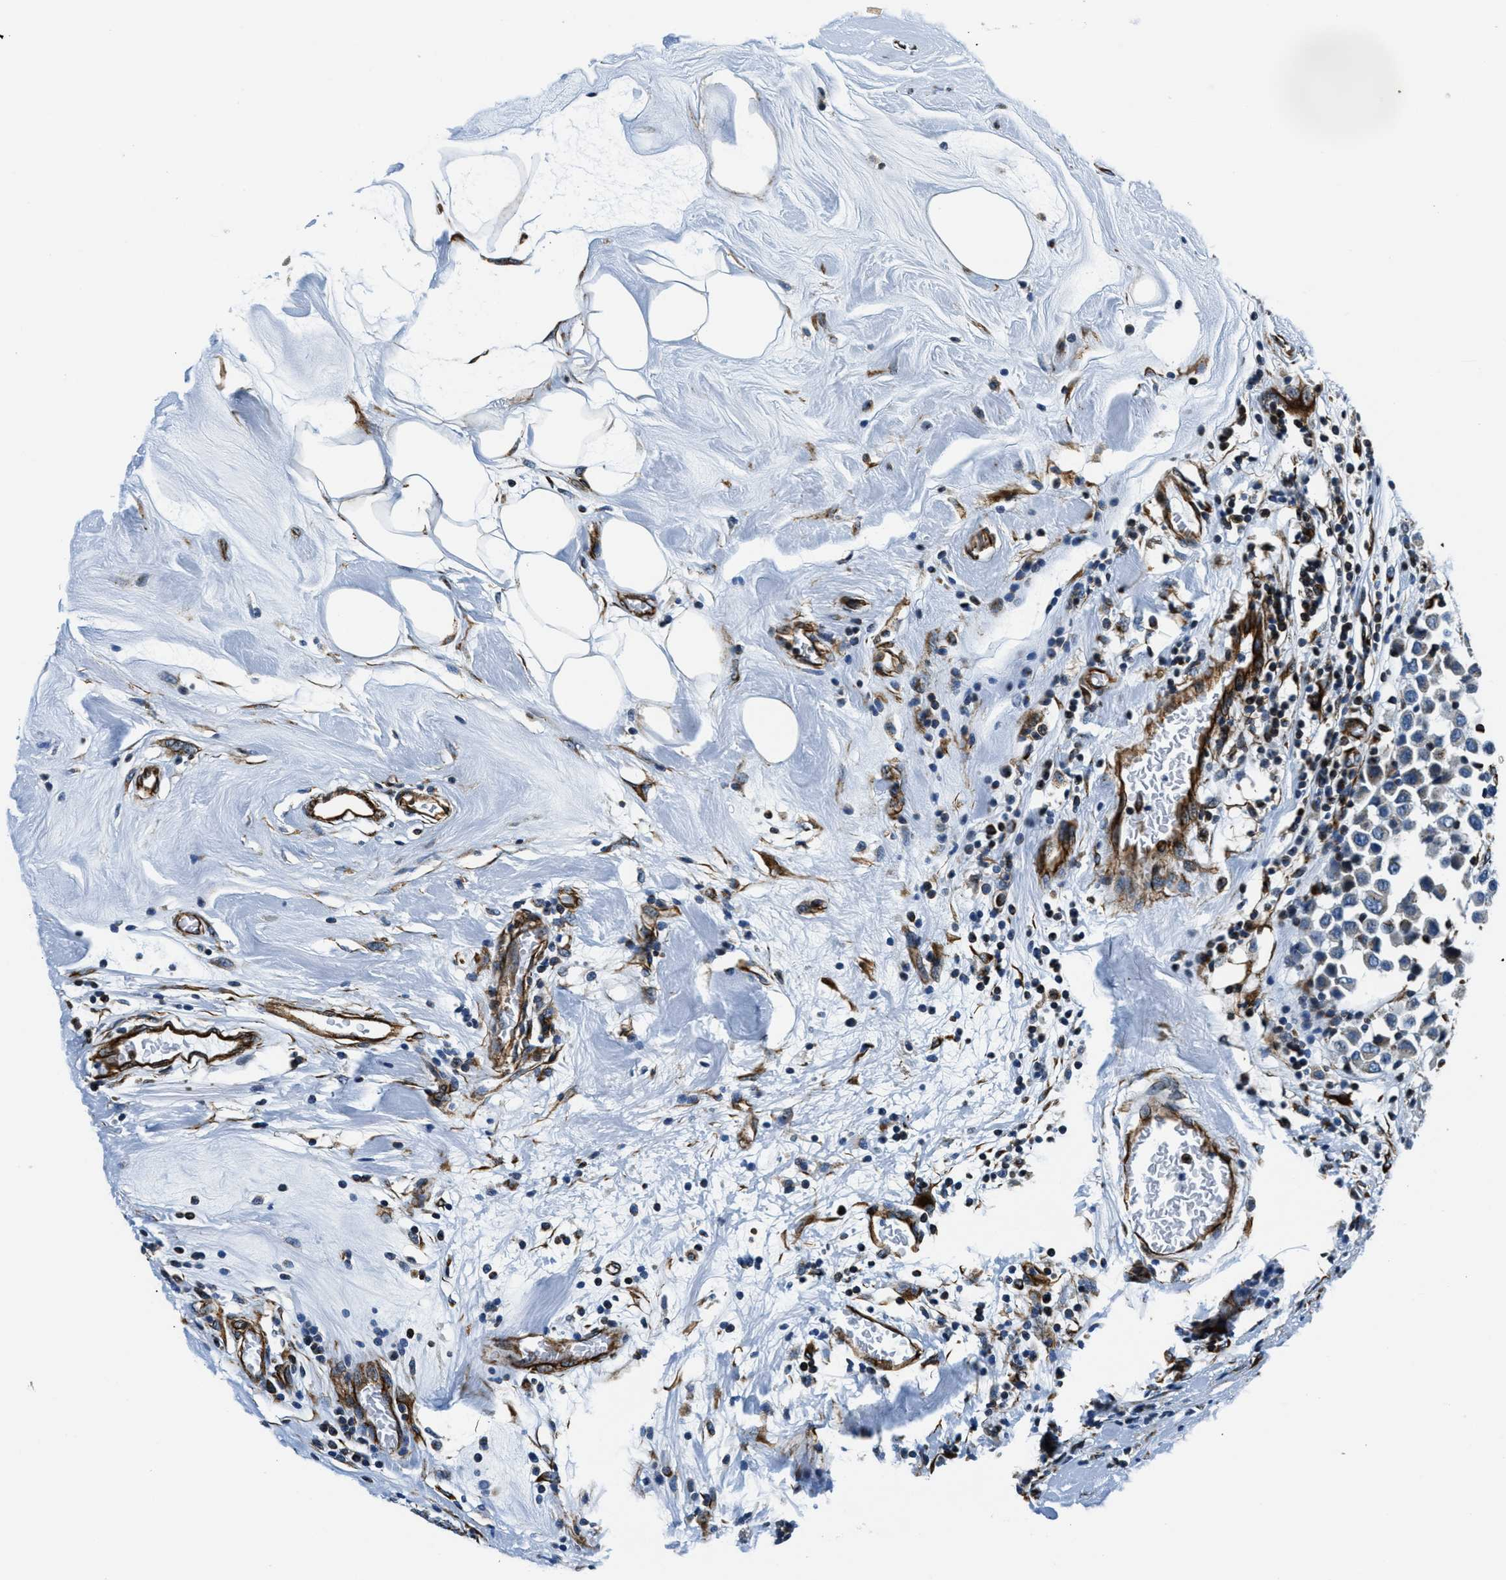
{"staining": {"intensity": "weak", "quantity": "<25%", "location": "cytoplasmic/membranous"}, "tissue": "breast cancer", "cell_type": "Tumor cells", "image_type": "cancer", "snomed": [{"axis": "morphology", "description": "Duct carcinoma"}, {"axis": "topography", "description": "Breast"}], "caption": "Breast invasive ductal carcinoma was stained to show a protein in brown. There is no significant staining in tumor cells.", "gene": "GNS", "patient": {"sex": "female", "age": 61}}